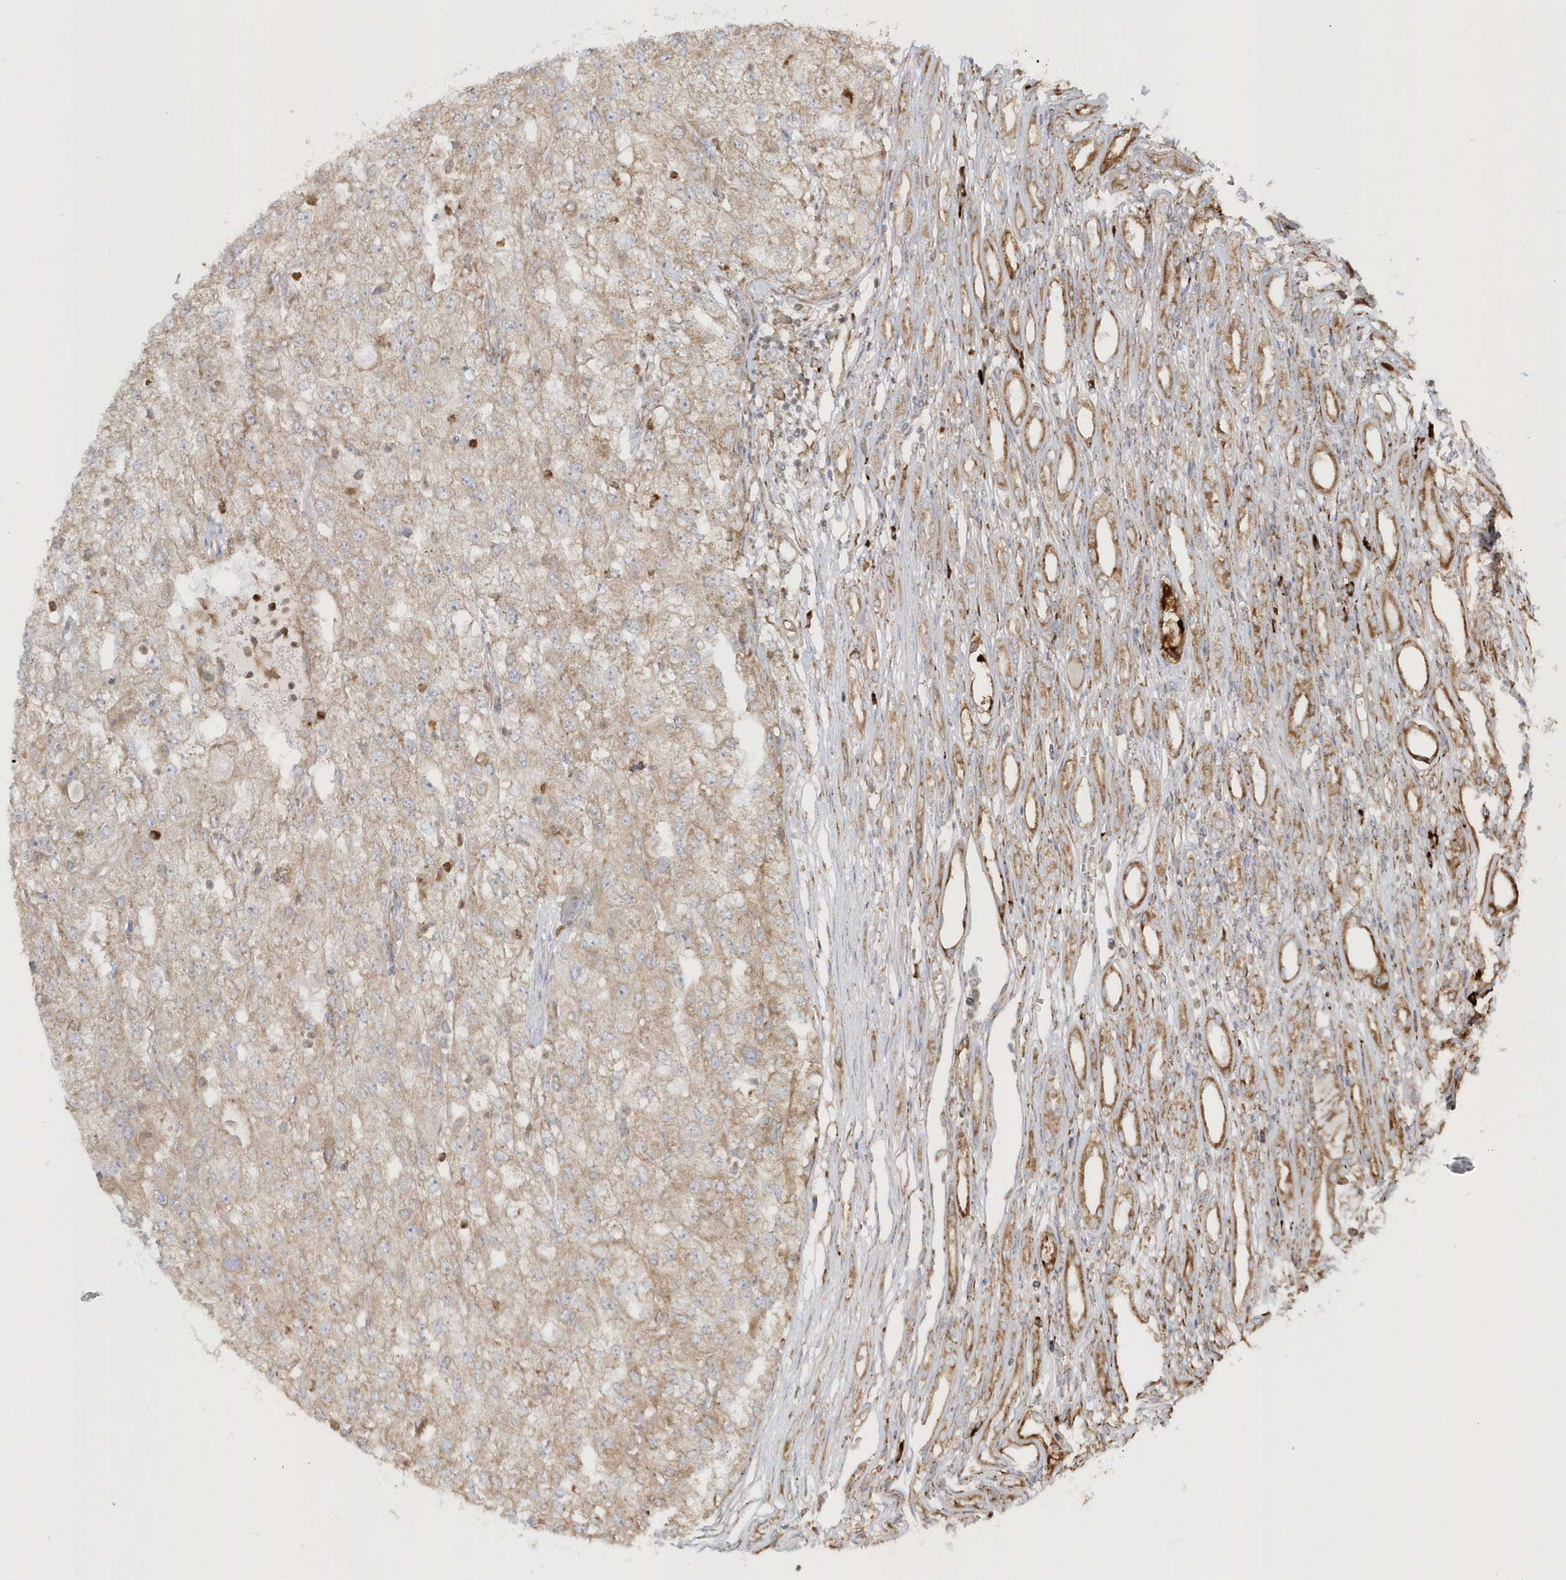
{"staining": {"intensity": "weak", "quantity": ">75%", "location": "cytoplasmic/membranous"}, "tissue": "renal cancer", "cell_type": "Tumor cells", "image_type": "cancer", "snomed": [{"axis": "morphology", "description": "Adenocarcinoma, NOS"}, {"axis": "topography", "description": "Kidney"}], "caption": "Weak cytoplasmic/membranous expression for a protein is seen in approximately >75% of tumor cells of renal adenocarcinoma using immunohistochemistry.", "gene": "SH3BP2", "patient": {"sex": "female", "age": 54}}